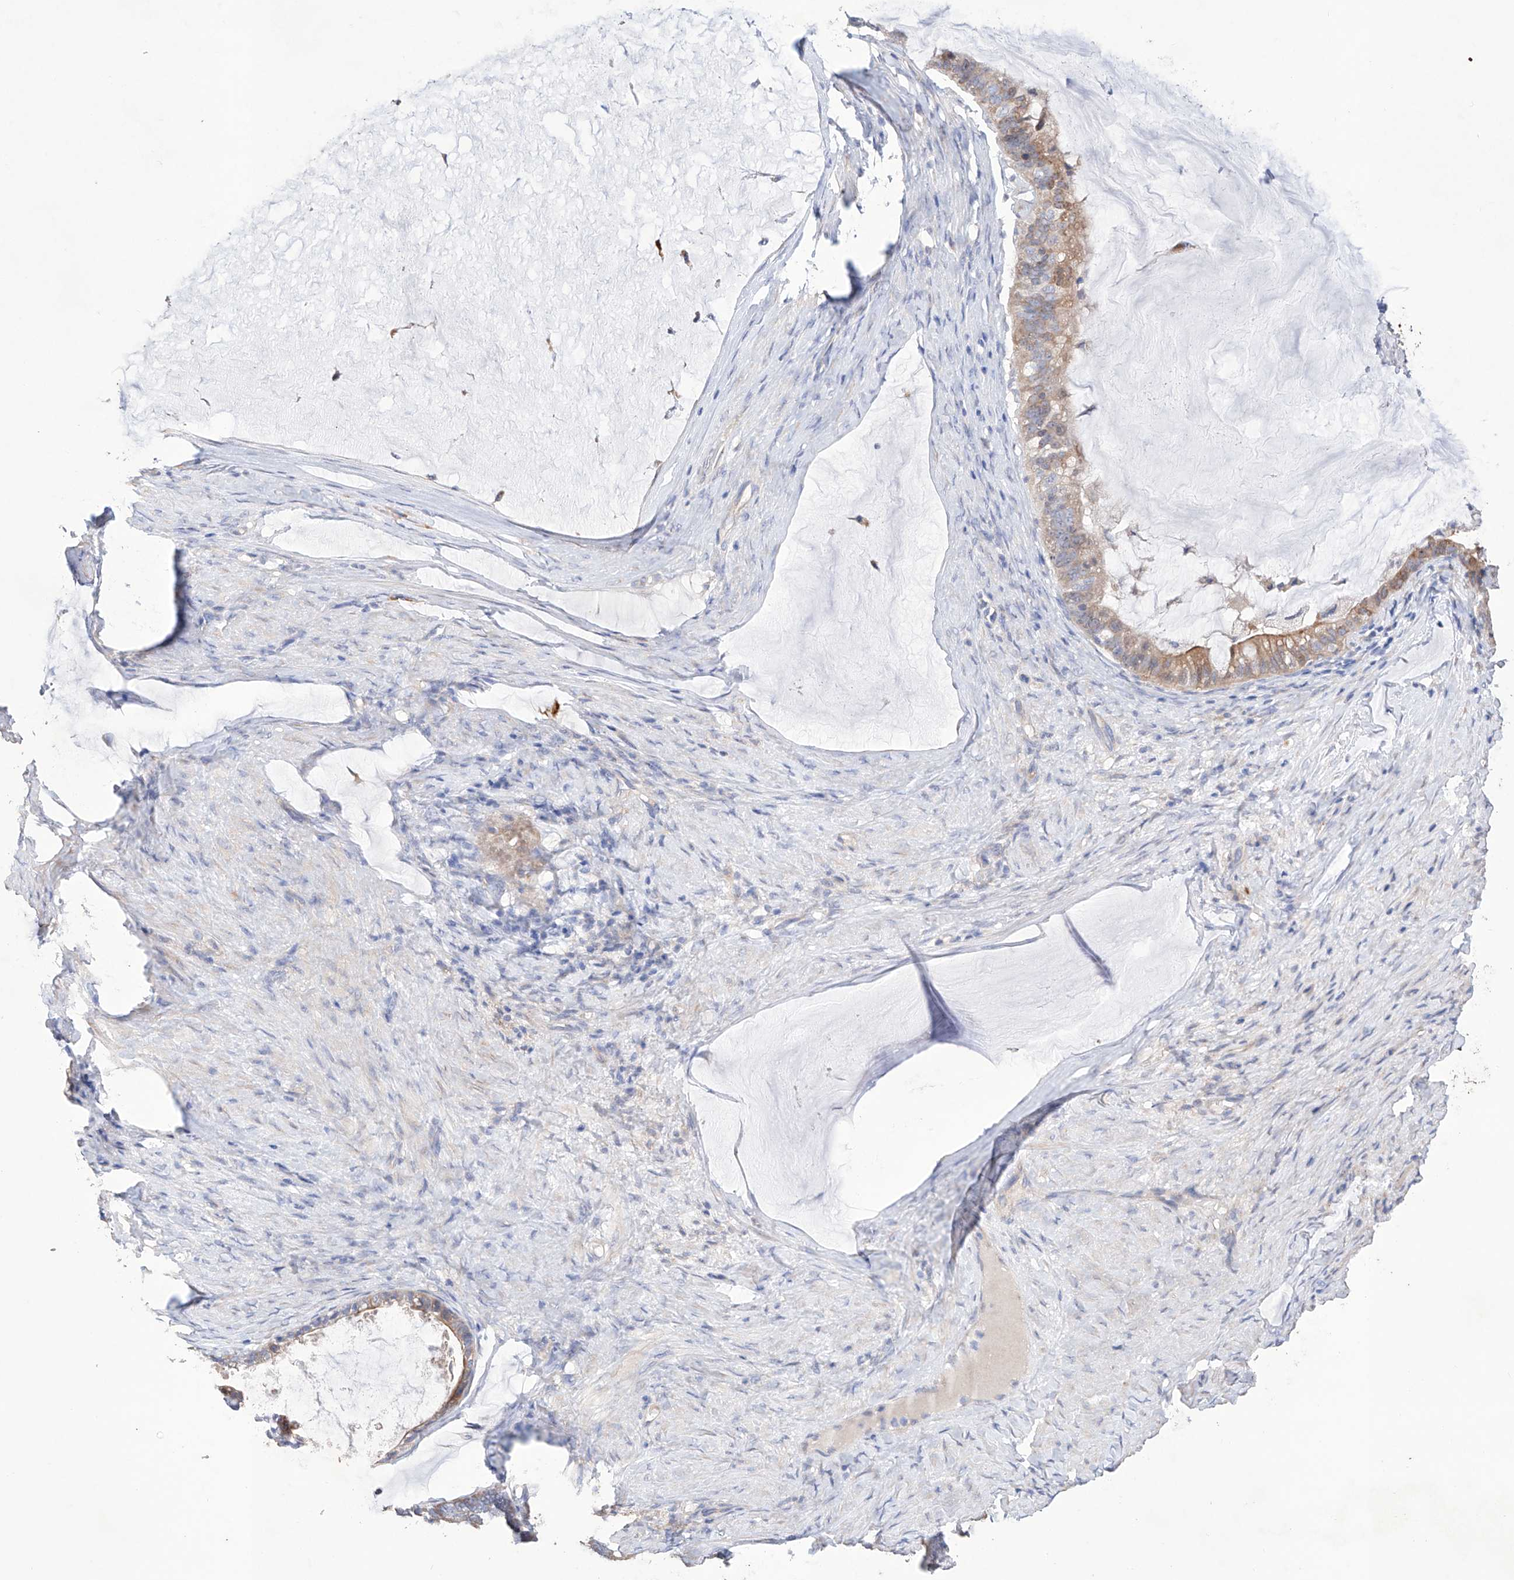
{"staining": {"intensity": "weak", "quantity": ">75%", "location": "cytoplasmic/membranous"}, "tissue": "ovarian cancer", "cell_type": "Tumor cells", "image_type": "cancer", "snomed": [{"axis": "morphology", "description": "Cystadenocarcinoma, mucinous, NOS"}, {"axis": "topography", "description": "Ovary"}], "caption": "Ovarian cancer tissue displays weak cytoplasmic/membranous positivity in about >75% of tumor cells, visualized by immunohistochemistry. Immunohistochemistry stains the protein in brown and the nuclei are stained blue.", "gene": "AFG1L", "patient": {"sex": "female", "age": 61}}